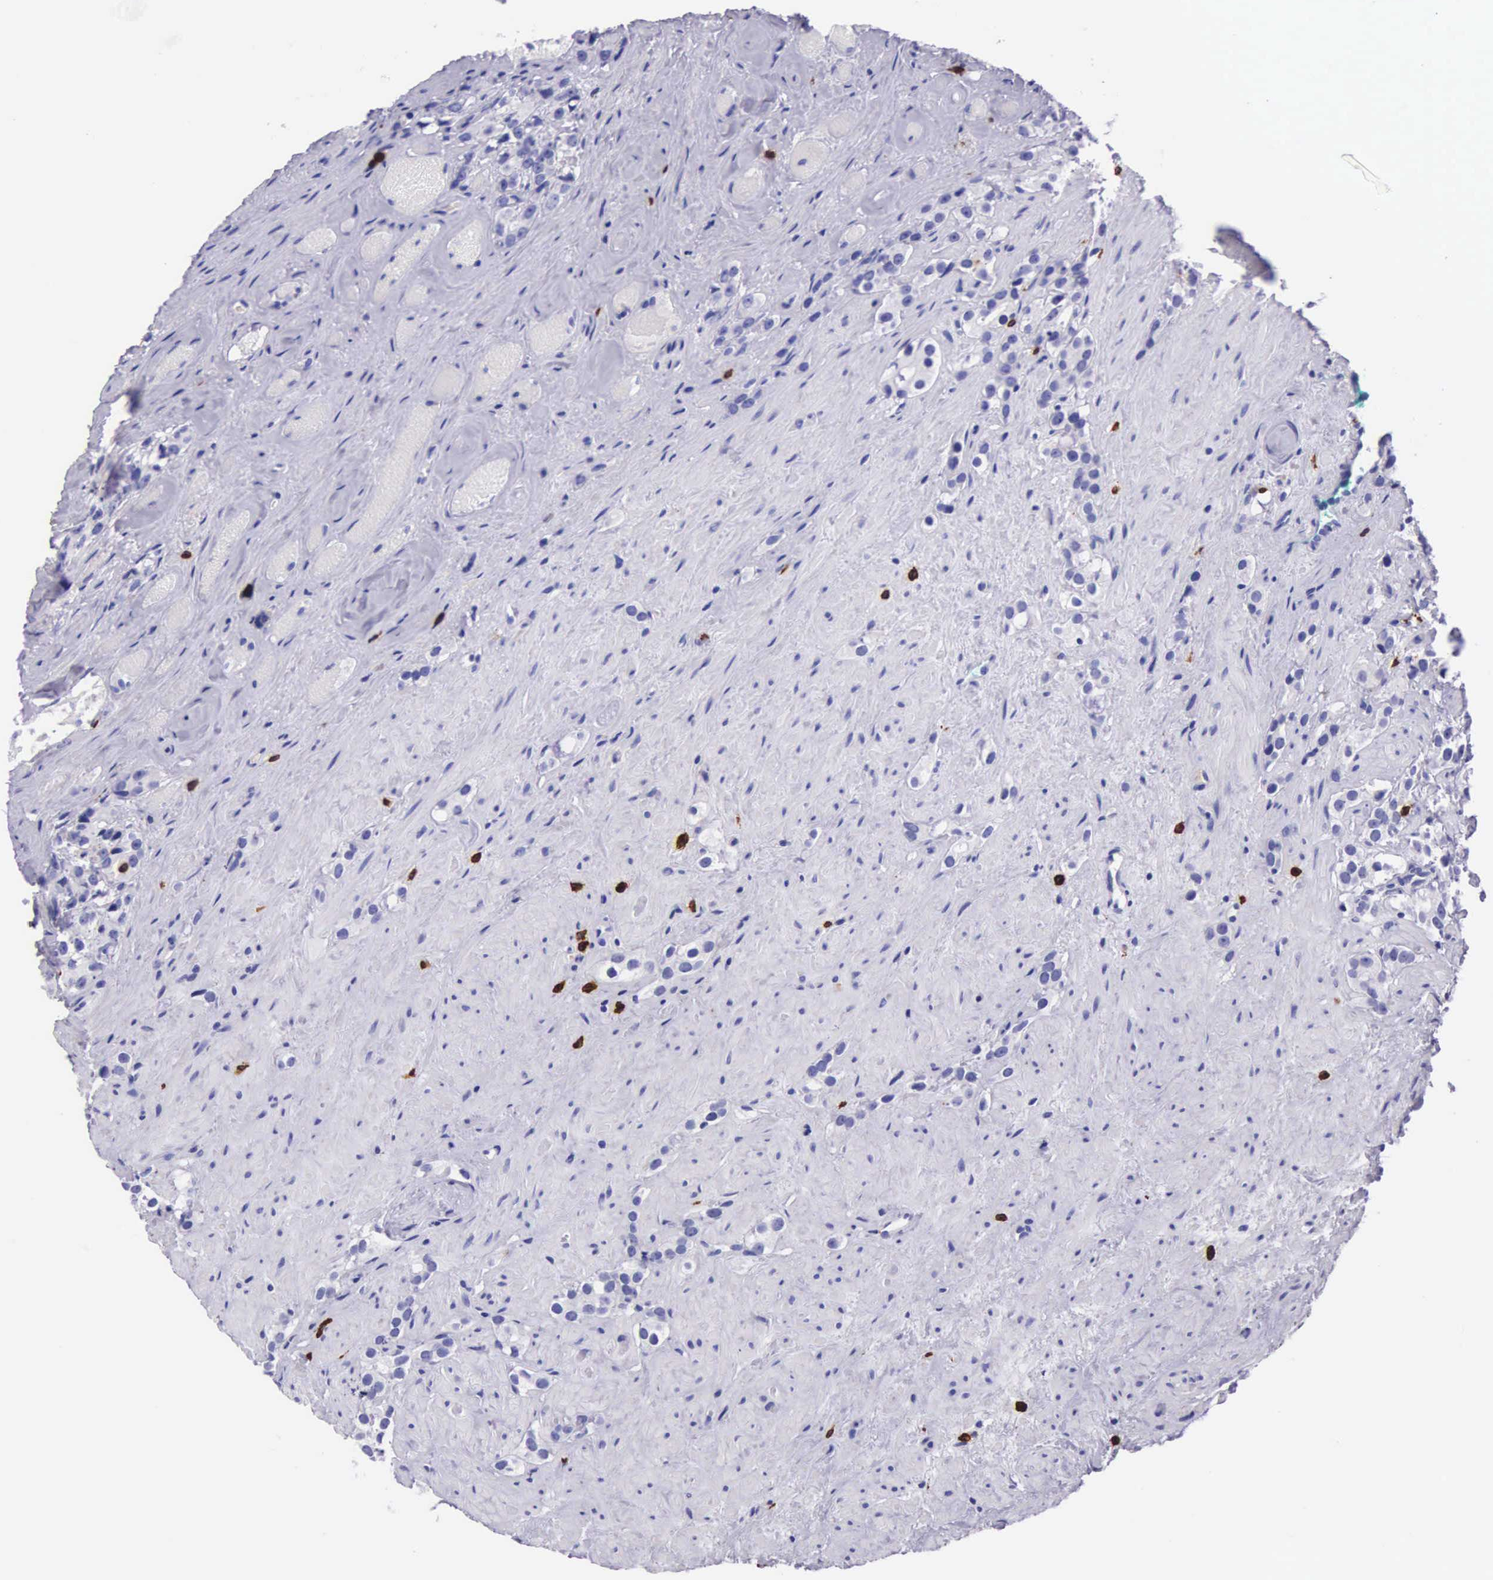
{"staining": {"intensity": "negative", "quantity": "none", "location": "none"}, "tissue": "prostate cancer", "cell_type": "Tumor cells", "image_type": "cancer", "snomed": [{"axis": "morphology", "description": "Adenocarcinoma, Medium grade"}, {"axis": "topography", "description": "Prostate"}], "caption": "A photomicrograph of prostate adenocarcinoma (medium-grade) stained for a protein reveals no brown staining in tumor cells. Brightfield microscopy of IHC stained with DAB (3,3'-diaminobenzidine) (brown) and hematoxylin (blue), captured at high magnification.", "gene": "FCN1", "patient": {"sex": "male", "age": 73}}